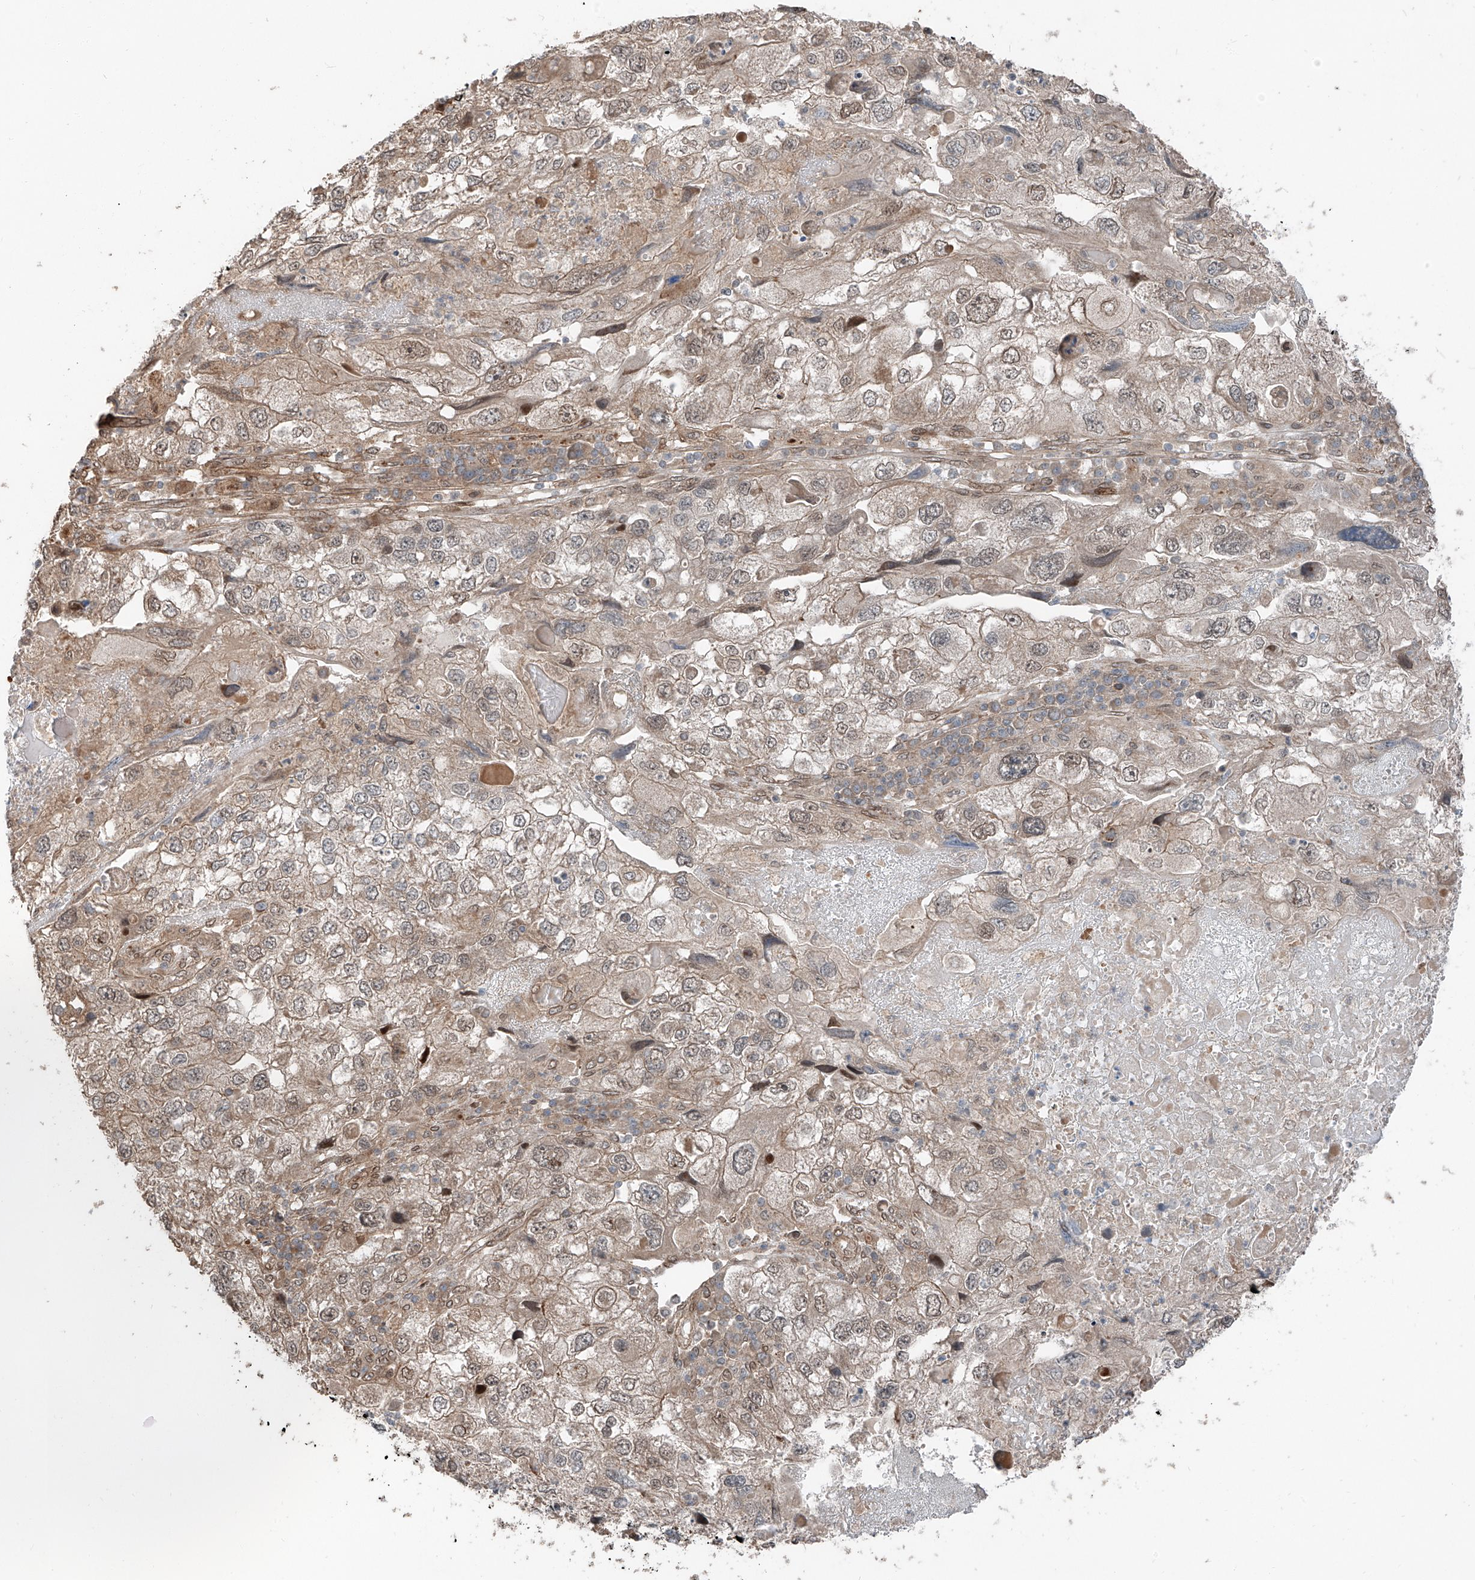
{"staining": {"intensity": "weak", "quantity": "25%-75%", "location": "cytoplasmic/membranous,nuclear"}, "tissue": "endometrial cancer", "cell_type": "Tumor cells", "image_type": "cancer", "snomed": [{"axis": "morphology", "description": "Adenocarcinoma, NOS"}, {"axis": "topography", "description": "Endometrium"}], "caption": "IHC of human adenocarcinoma (endometrial) exhibits low levels of weak cytoplasmic/membranous and nuclear staining in approximately 25%-75% of tumor cells.", "gene": "CEP162", "patient": {"sex": "female", "age": 49}}